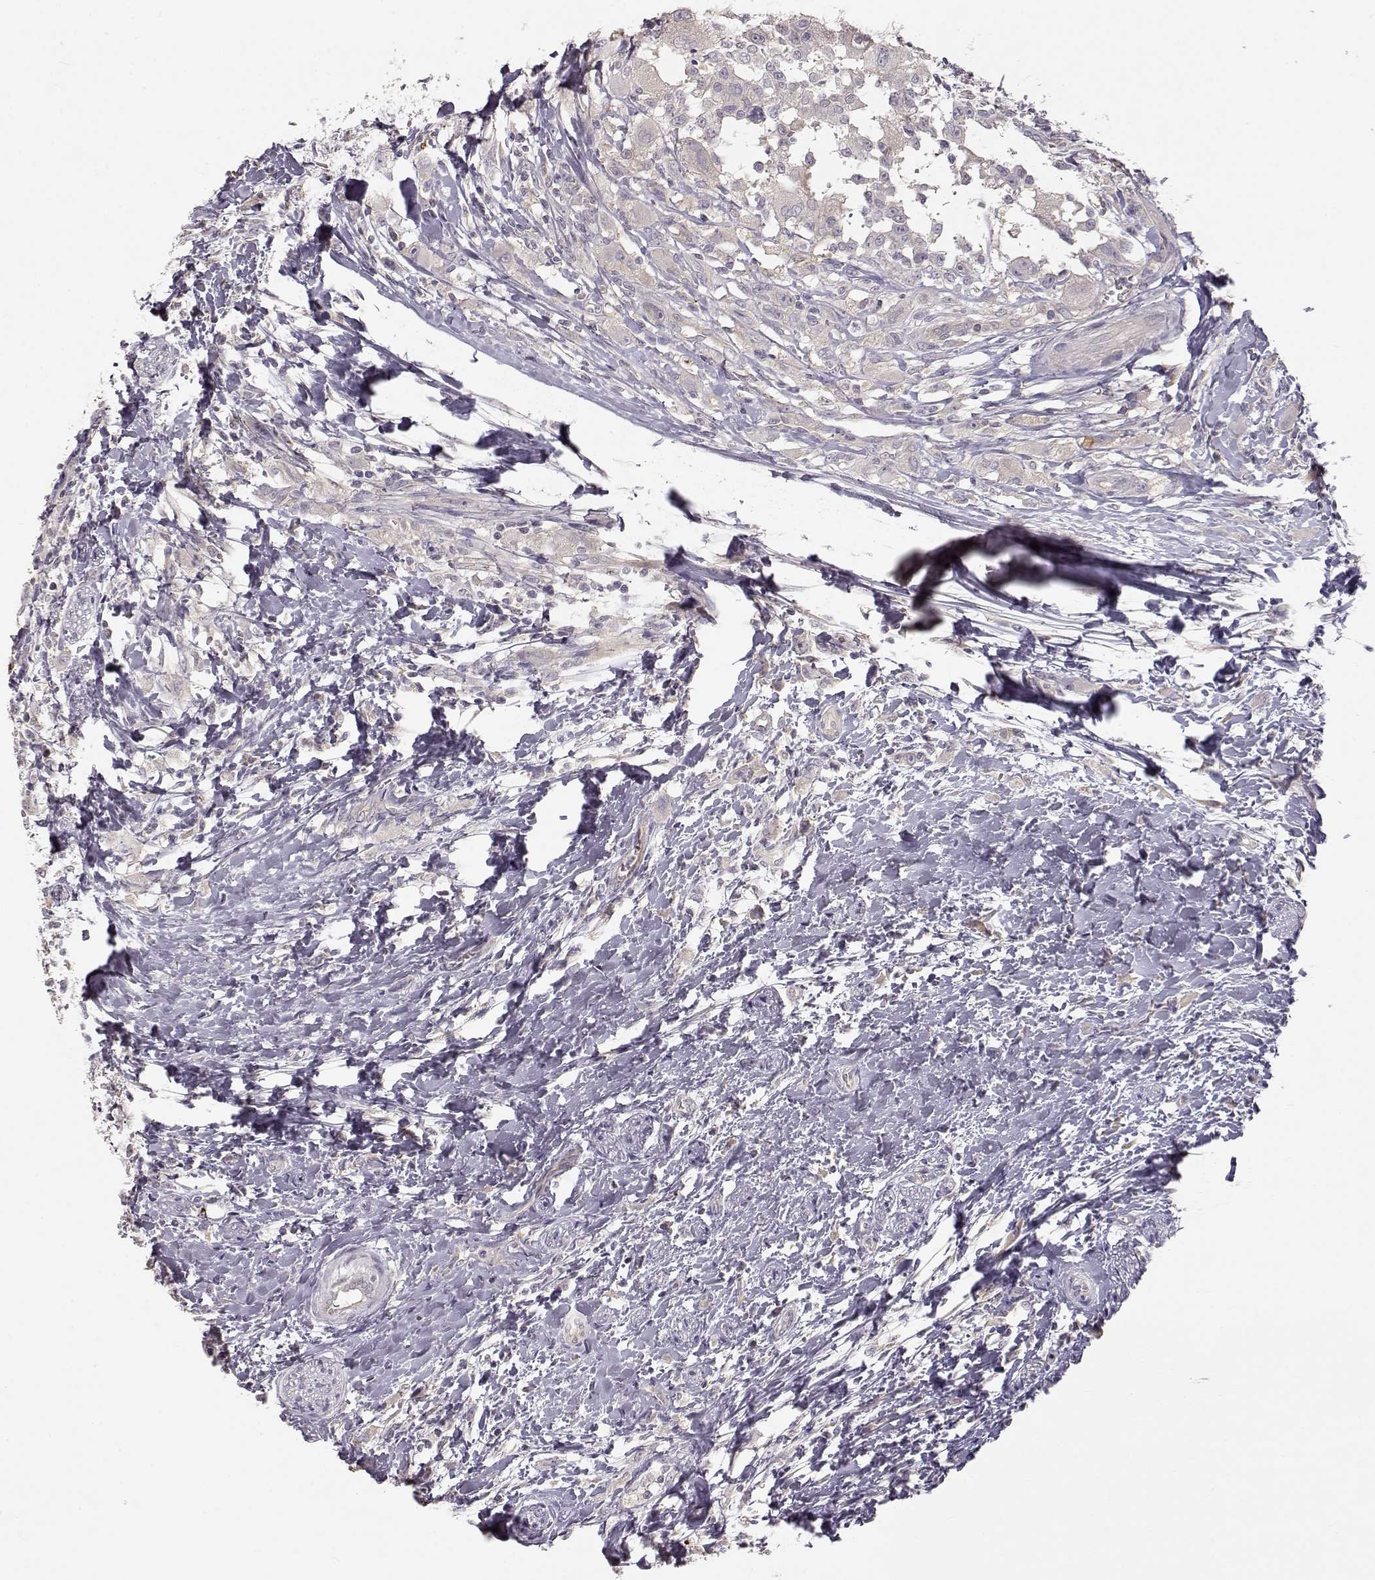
{"staining": {"intensity": "negative", "quantity": "none", "location": "none"}, "tissue": "head and neck cancer", "cell_type": "Tumor cells", "image_type": "cancer", "snomed": [{"axis": "morphology", "description": "Squamous cell carcinoma, NOS"}, {"axis": "morphology", "description": "Squamous cell carcinoma, metastatic, NOS"}, {"axis": "topography", "description": "Oral tissue"}, {"axis": "topography", "description": "Head-Neck"}], "caption": "Histopathology image shows no significant protein expression in tumor cells of squamous cell carcinoma (head and neck).", "gene": "ARHGAP8", "patient": {"sex": "female", "age": 85}}